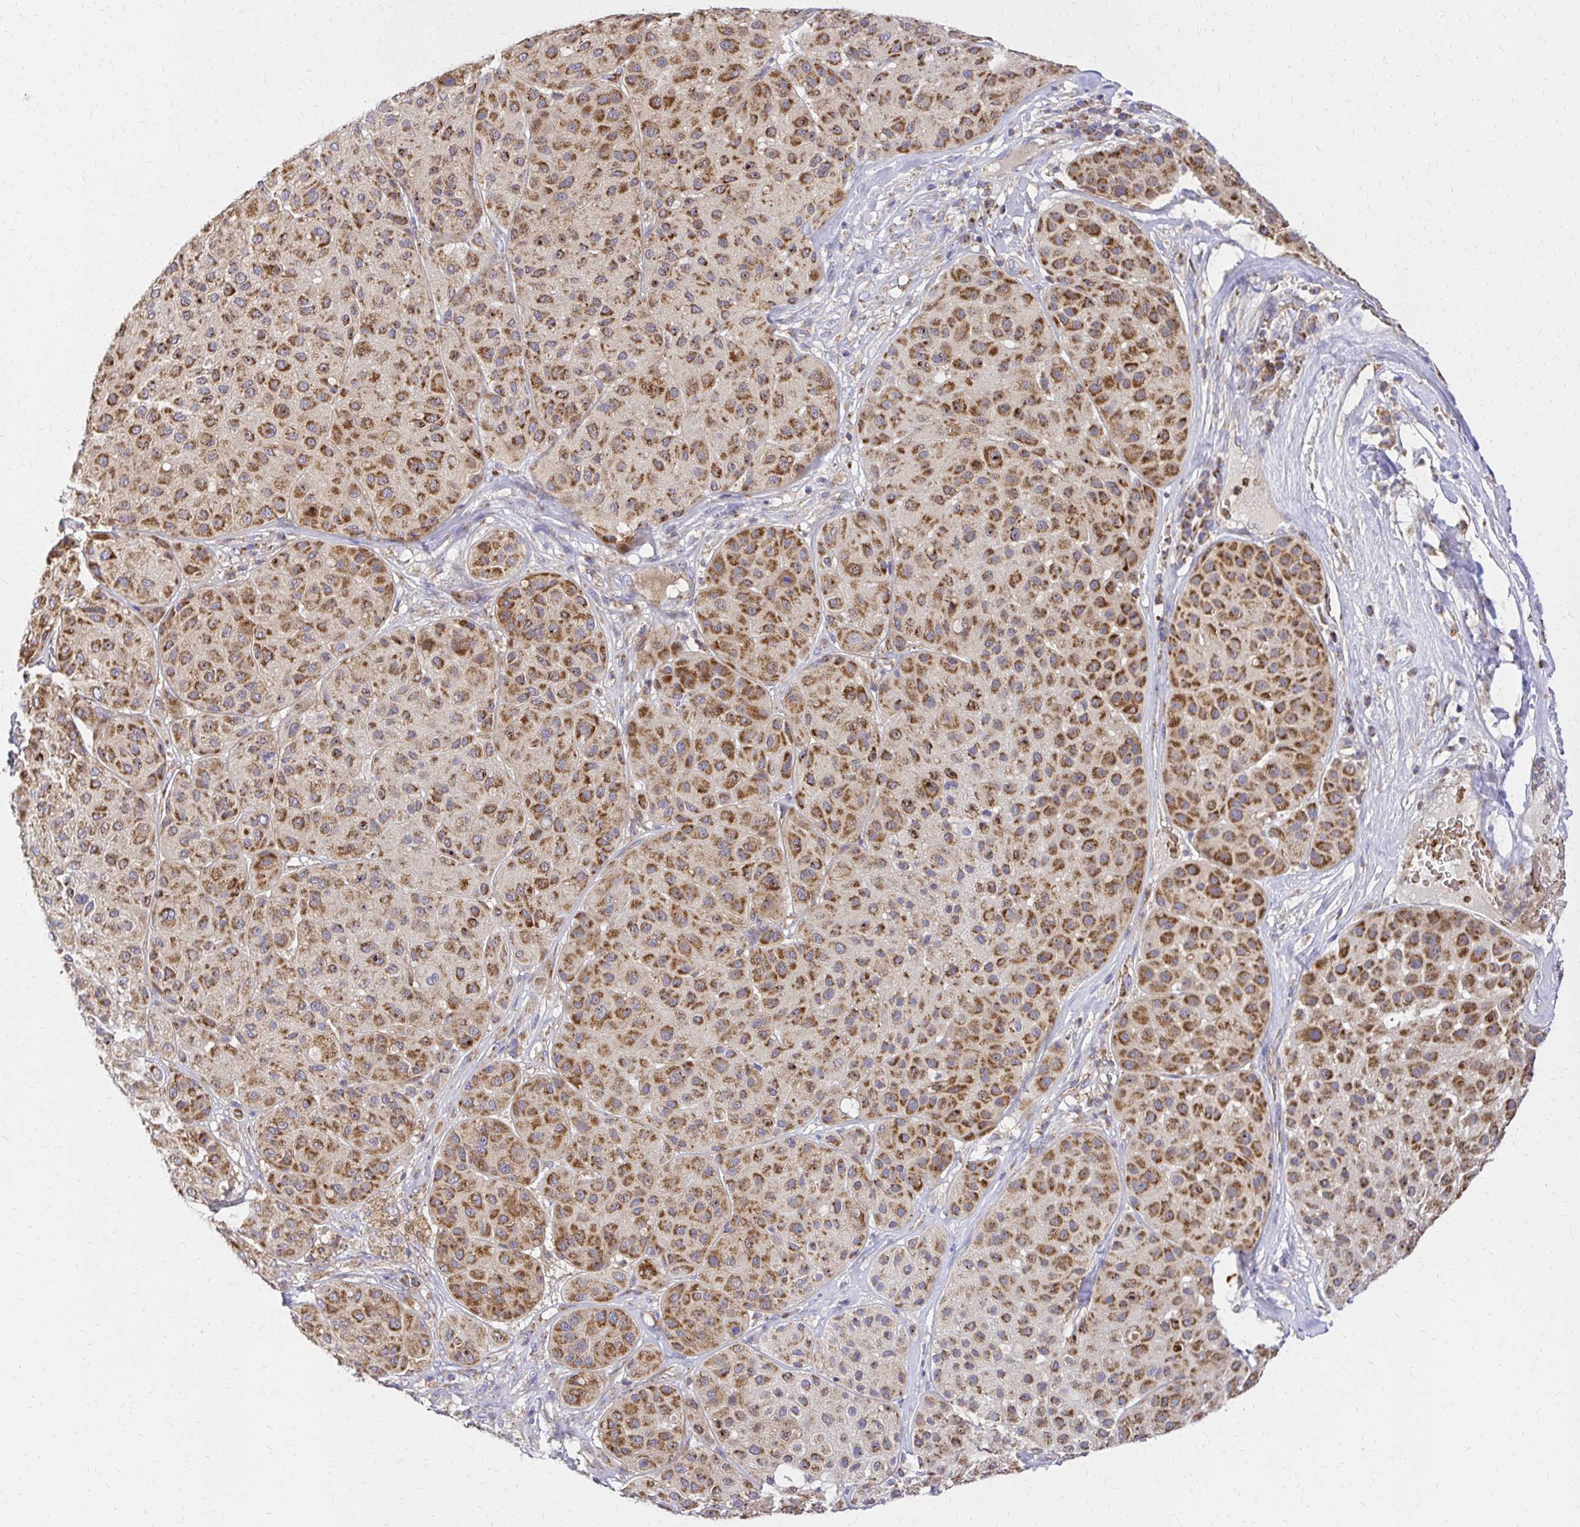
{"staining": {"intensity": "moderate", "quantity": ">75%", "location": "cytoplasmic/membranous"}, "tissue": "melanoma", "cell_type": "Tumor cells", "image_type": "cancer", "snomed": [{"axis": "morphology", "description": "Malignant melanoma, Metastatic site"}, {"axis": "topography", "description": "Smooth muscle"}], "caption": "Human melanoma stained for a protein (brown) reveals moderate cytoplasmic/membranous positive expression in about >75% of tumor cells.", "gene": "MRPL13", "patient": {"sex": "male", "age": 41}}